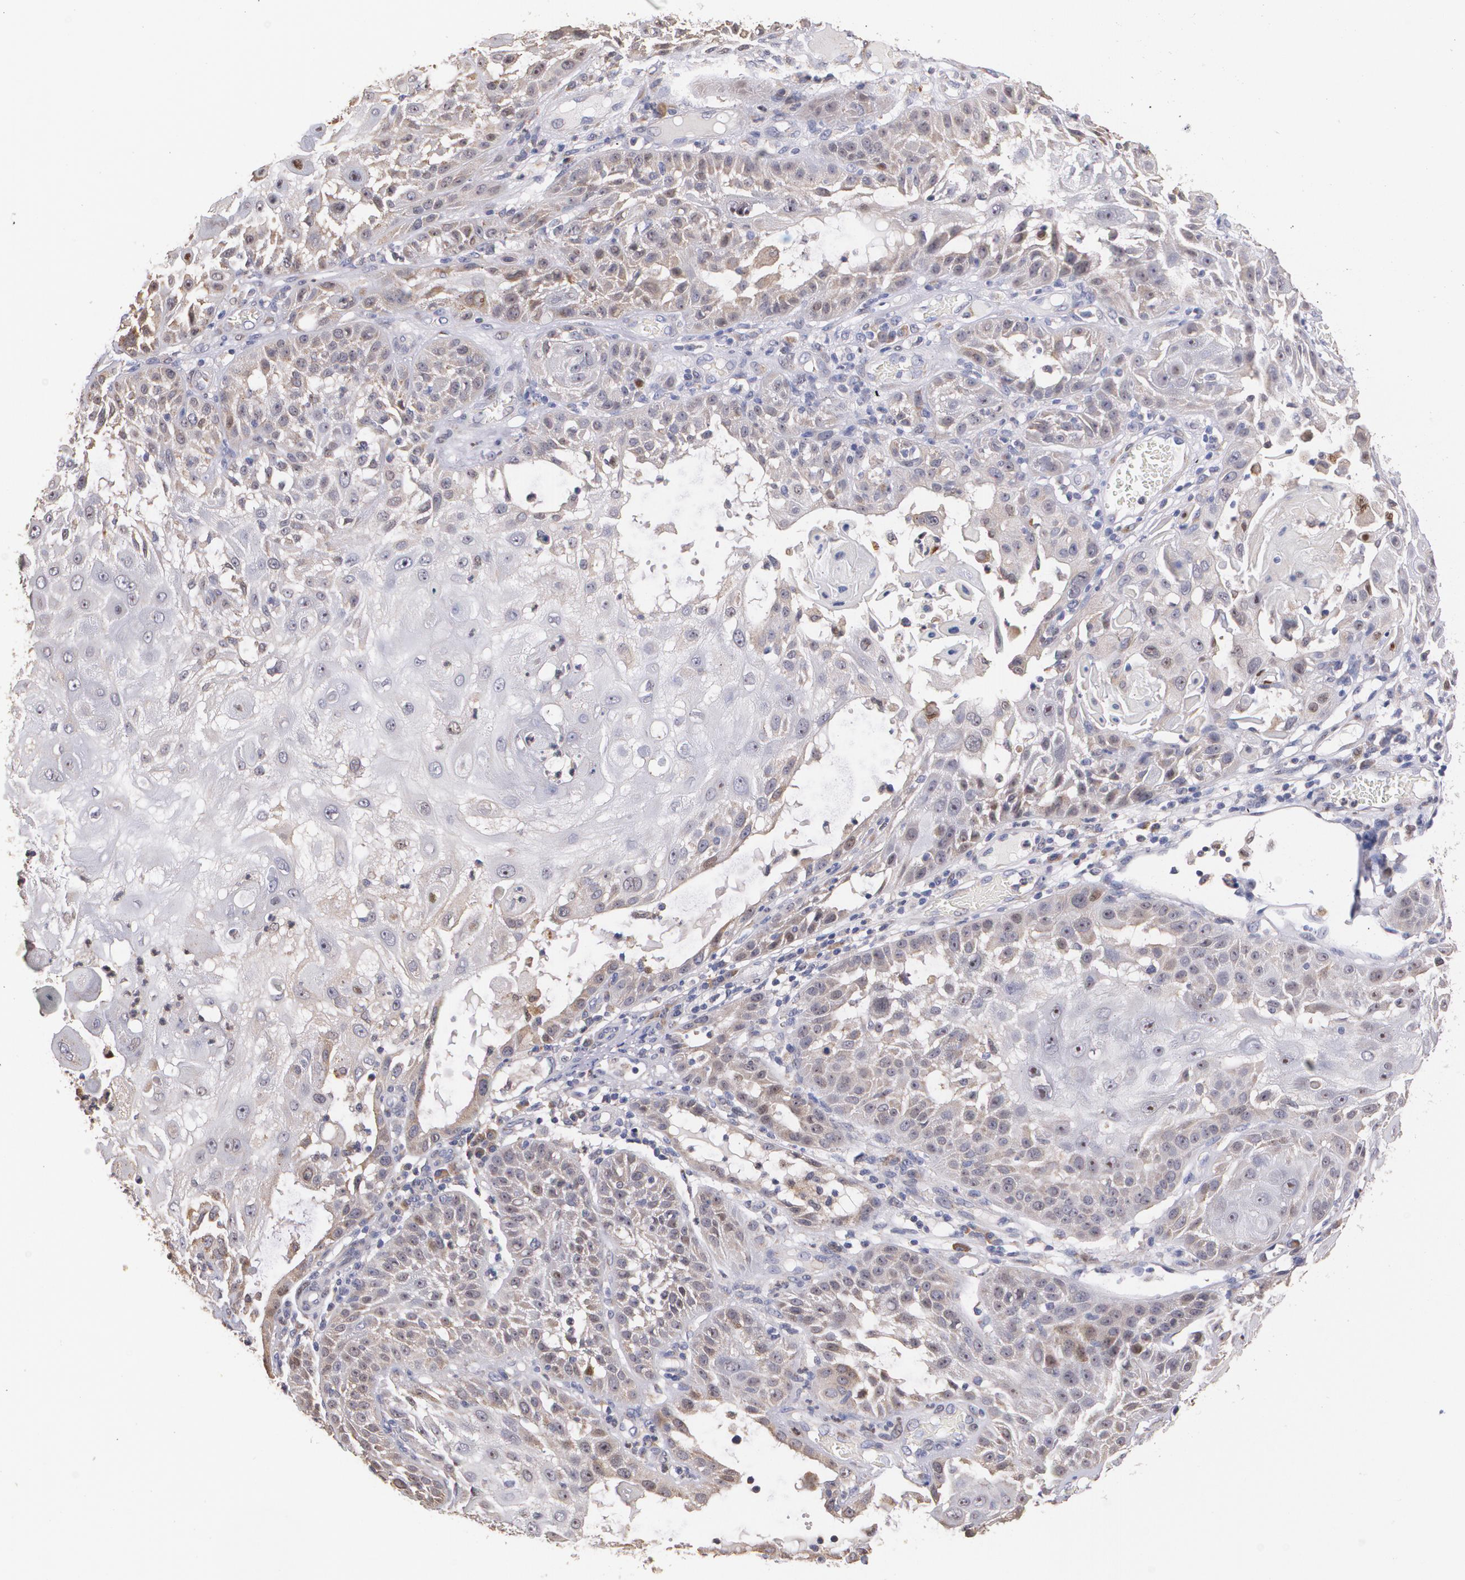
{"staining": {"intensity": "moderate", "quantity": "<25%", "location": "cytoplasmic/membranous"}, "tissue": "skin cancer", "cell_type": "Tumor cells", "image_type": "cancer", "snomed": [{"axis": "morphology", "description": "Squamous cell carcinoma, NOS"}, {"axis": "topography", "description": "Skin"}], "caption": "Immunohistochemistry (IHC) histopathology image of human skin squamous cell carcinoma stained for a protein (brown), which demonstrates low levels of moderate cytoplasmic/membranous positivity in about <25% of tumor cells.", "gene": "ATF3", "patient": {"sex": "female", "age": 89}}